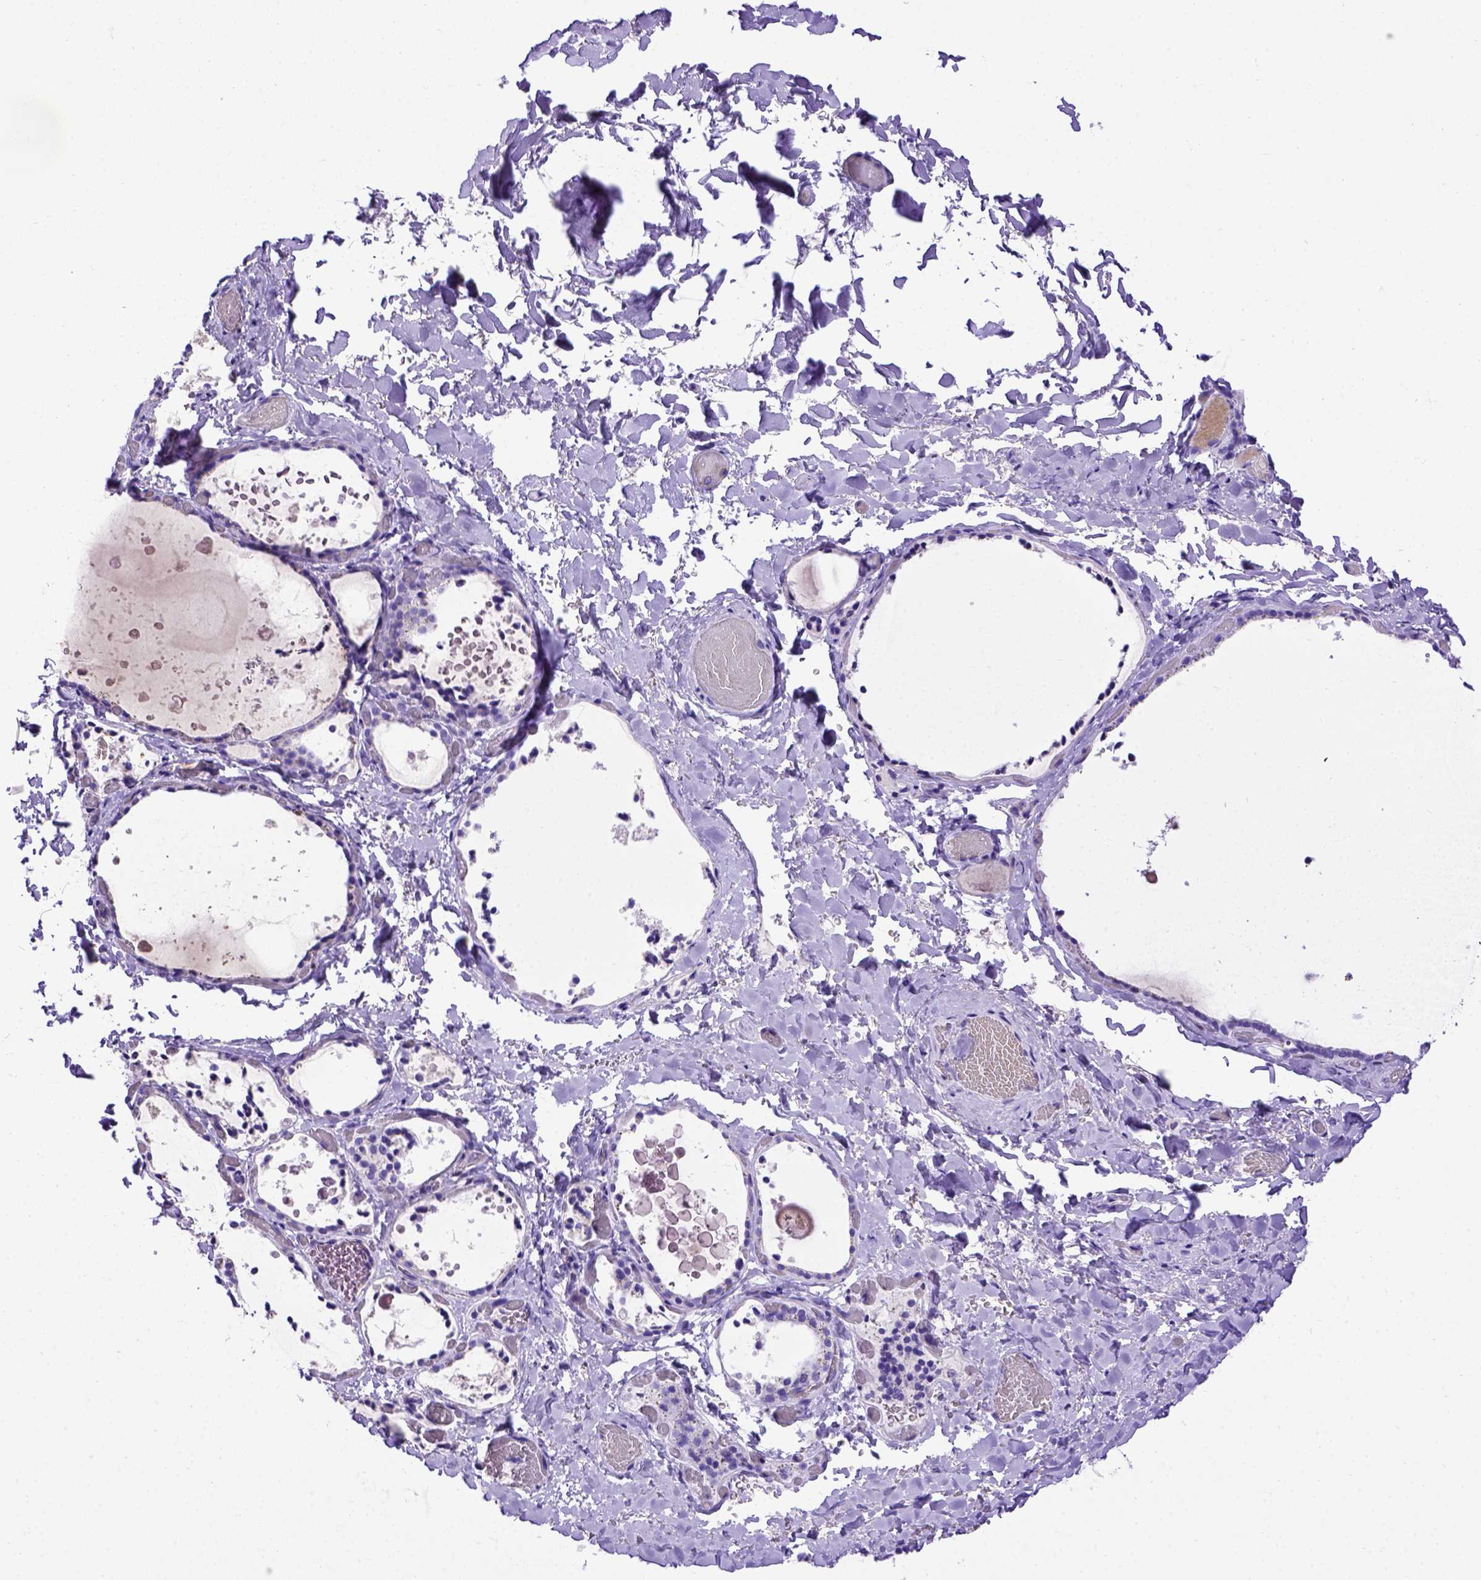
{"staining": {"intensity": "negative", "quantity": "none", "location": "none"}, "tissue": "thyroid gland", "cell_type": "Glandular cells", "image_type": "normal", "snomed": [{"axis": "morphology", "description": "Normal tissue, NOS"}, {"axis": "topography", "description": "Thyroid gland"}], "caption": "The immunohistochemistry histopathology image has no significant expression in glandular cells of thyroid gland. The staining is performed using DAB brown chromogen with nuclei counter-stained in using hematoxylin.", "gene": "MEOX2", "patient": {"sex": "female", "age": 56}}